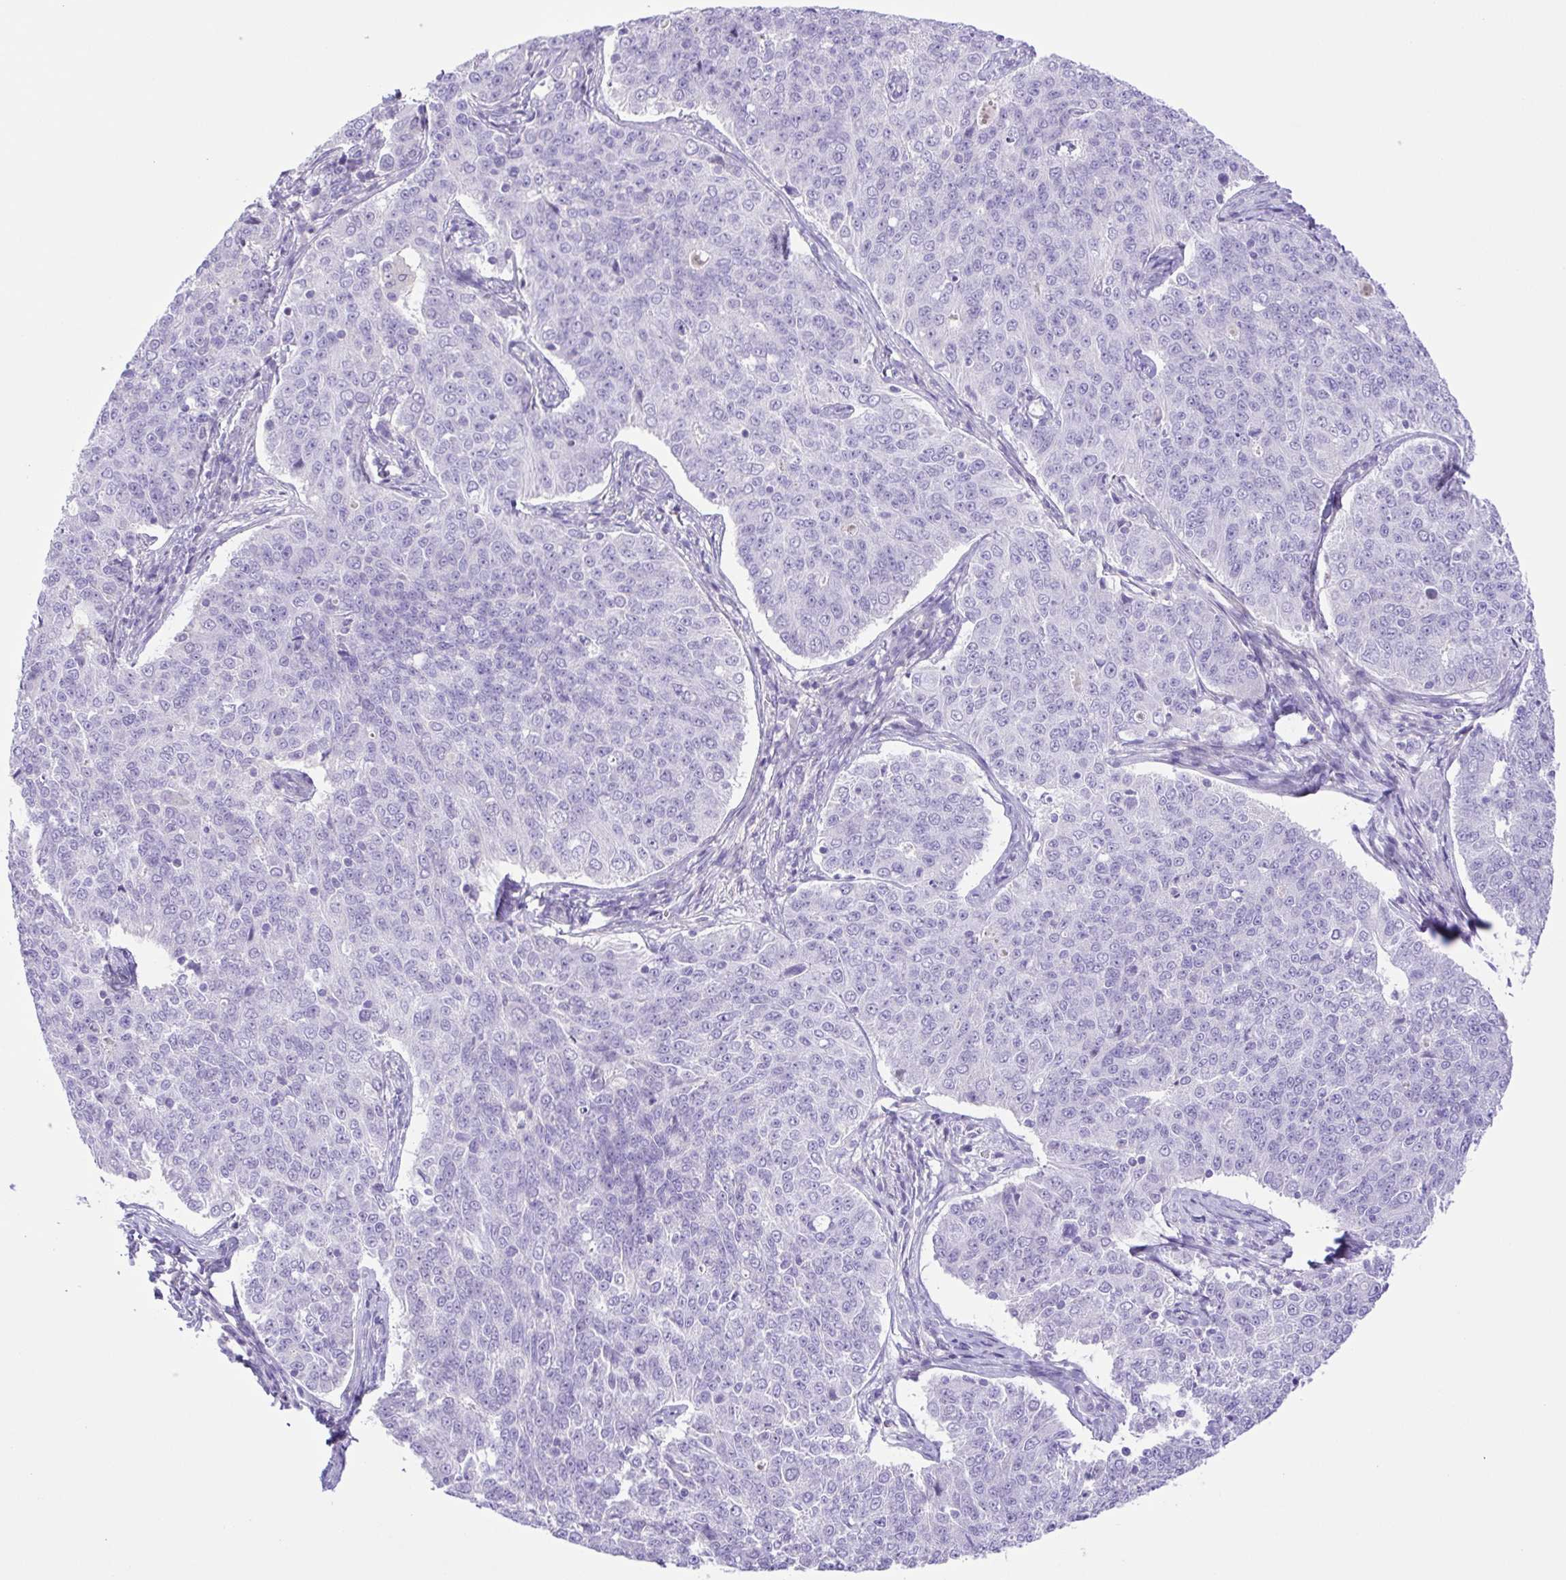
{"staining": {"intensity": "negative", "quantity": "none", "location": "none"}, "tissue": "endometrial cancer", "cell_type": "Tumor cells", "image_type": "cancer", "snomed": [{"axis": "morphology", "description": "Adenocarcinoma, NOS"}, {"axis": "topography", "description": "Endometrium"}], "caption": "IHC photomicrograph of neoplastic tissue: endometrial cancer stained with DAB reveals no significant protein expression in tumor cells.", "gene": "ISM2", "patient": {"sex": "female", "age": 43}}